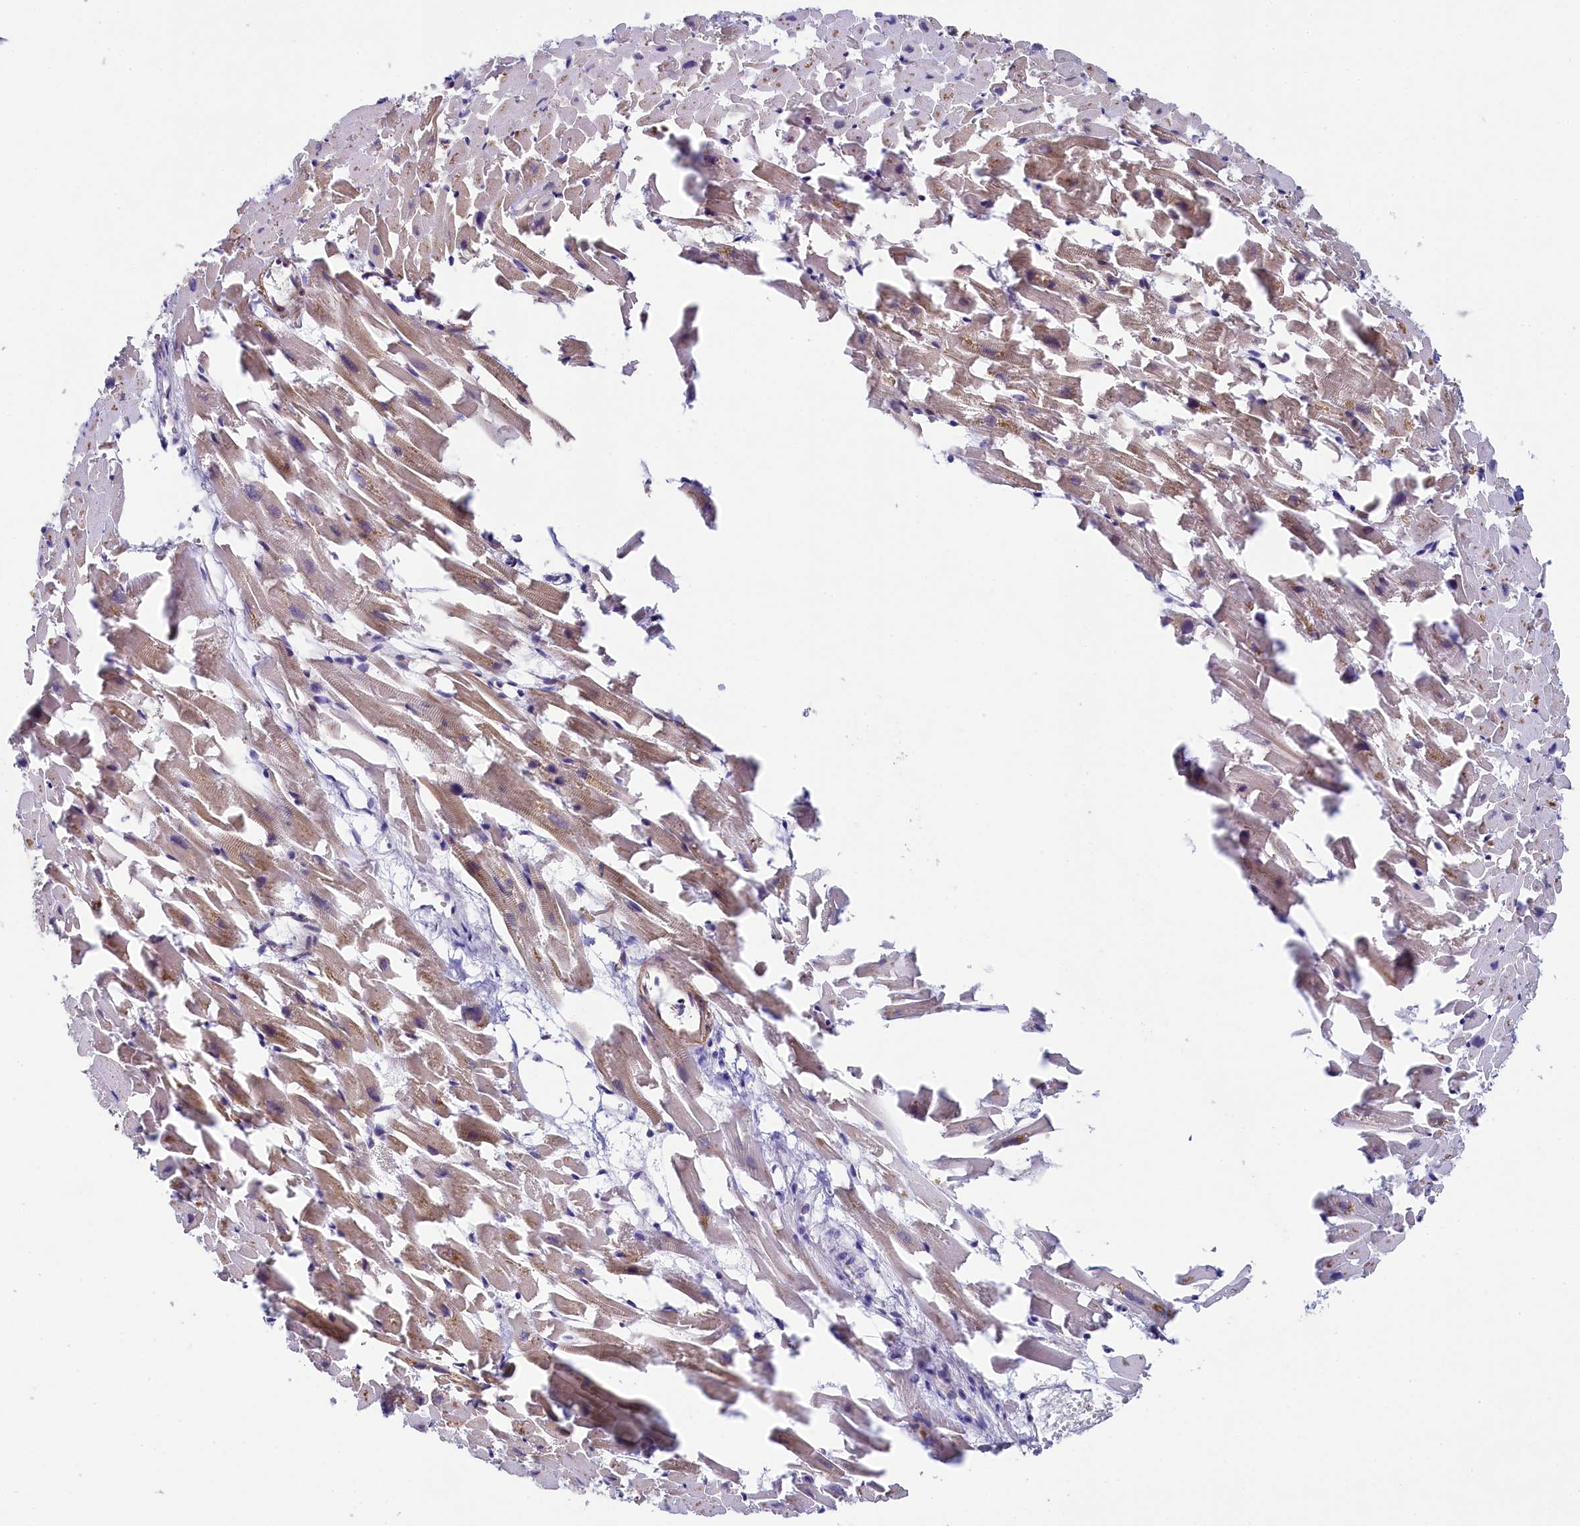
{"staining": {"intensity": "moderate", "quantity": "25%-75%", "location": "cytoplasmic/membranous"}, "tissue": "heart muscle", "cell_type": "Cardiomyocytes", "image_type": "normal", "snomed": [{"axis": "morphology", "description": "Normal tissue, NOS"}, {"axis": "topography", "description": "Heart"}], "caption": "IHC (DAB) staining of normal human heart muscle reveals moderate cytoplasmic/membranous protein positivity in approximately 25%-75% of cardiomyocytes. (Brightfield microscopy of DAB IHC at high magnification).", "gene": "INTS14", "patient": {"sex": "female", "age": 64}}